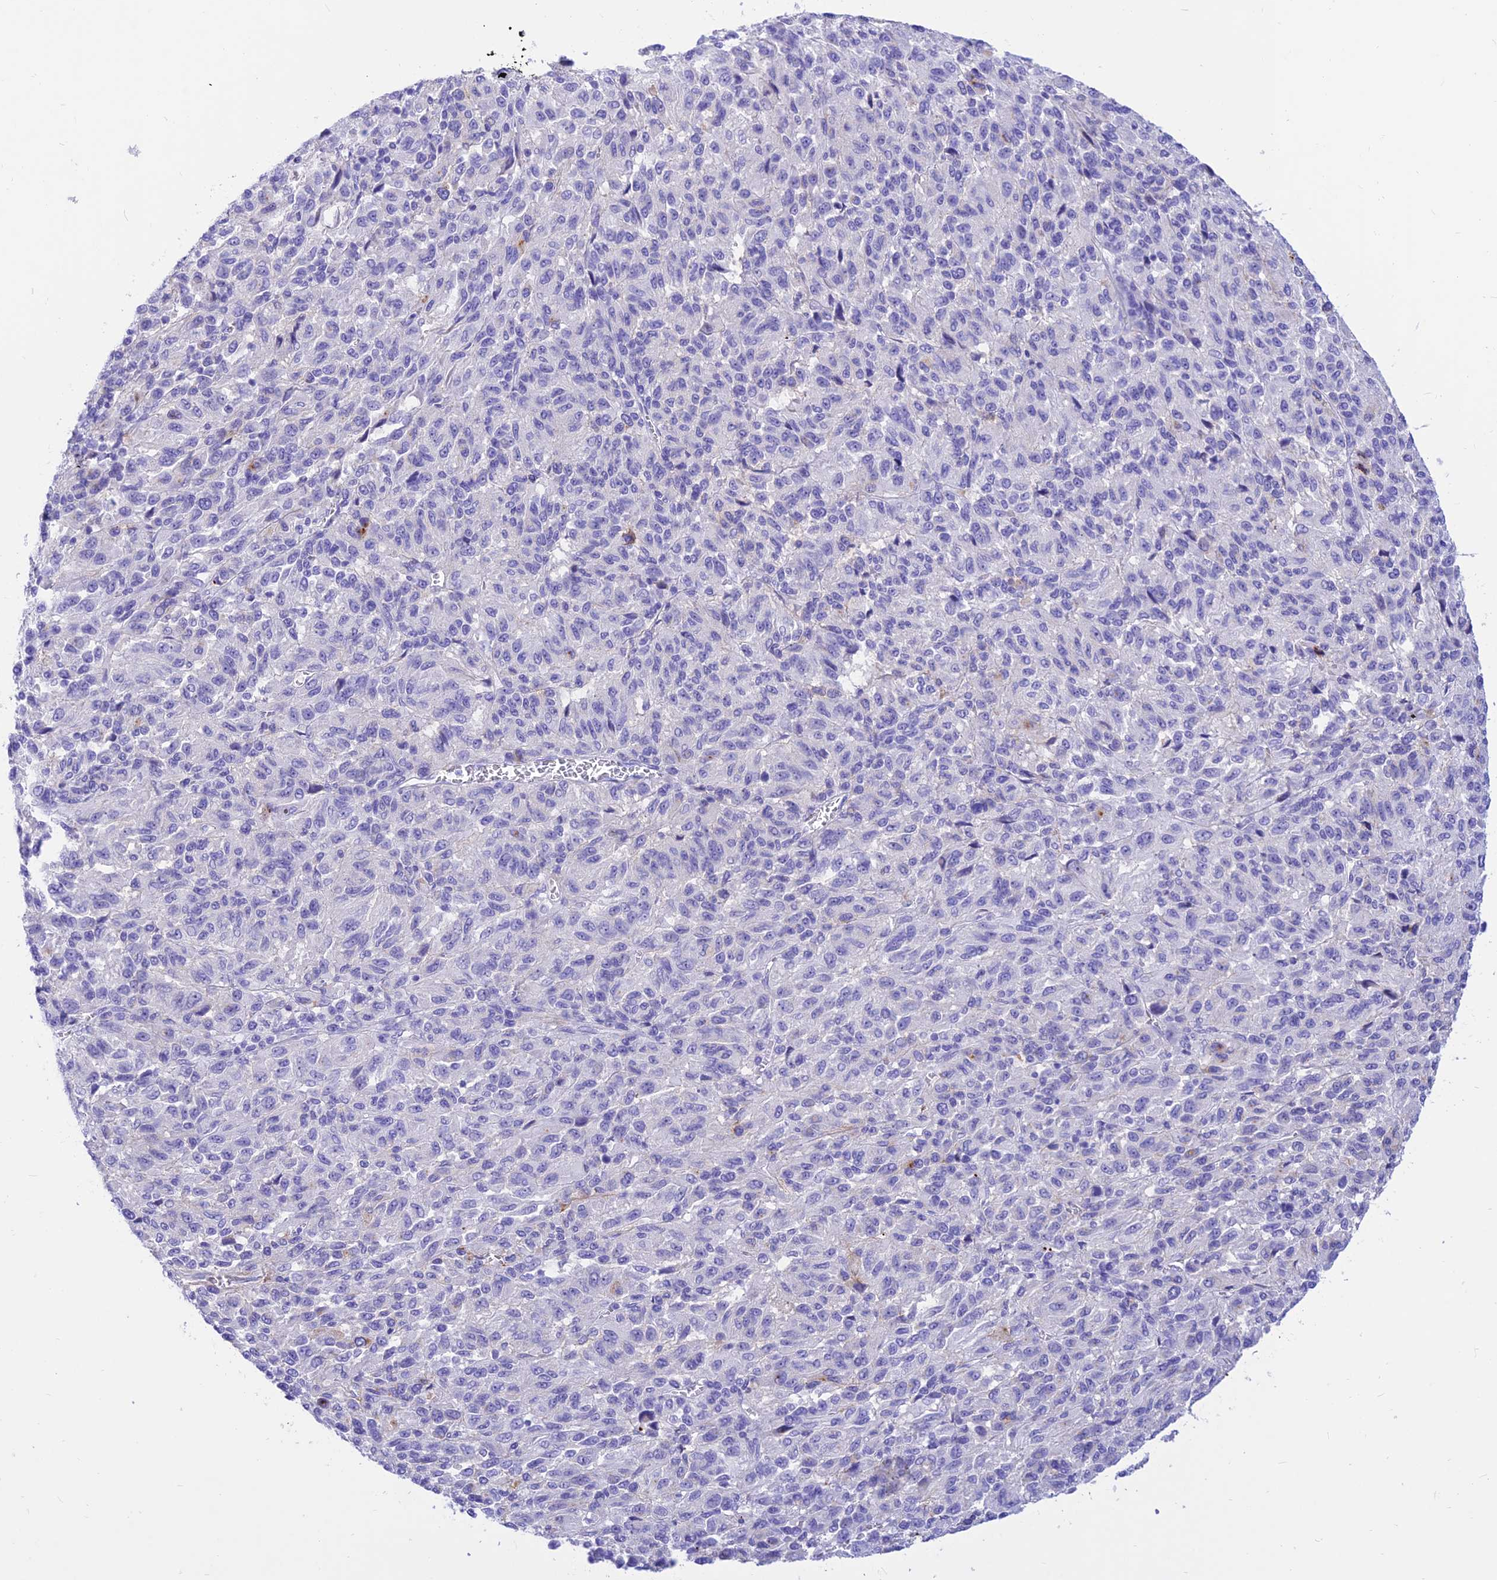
{"staining": {"intensity": "negative", "quantity": "none", "location": "none"}, "tissue": "melanoma", "cell_type": "Tumor cells", "image_type": "cancer", "snomed": [{"axis": "morphology", "description": "Malignant melanoma, Metastatic site"}, {"axis": "topography", "description": "Lung"}], "caption": "Immunohistochemistry of melanoma exhibits no positivity in tumor cells.", "gene": "PRNP", "patient": {"sex": "male", "age": 64}}